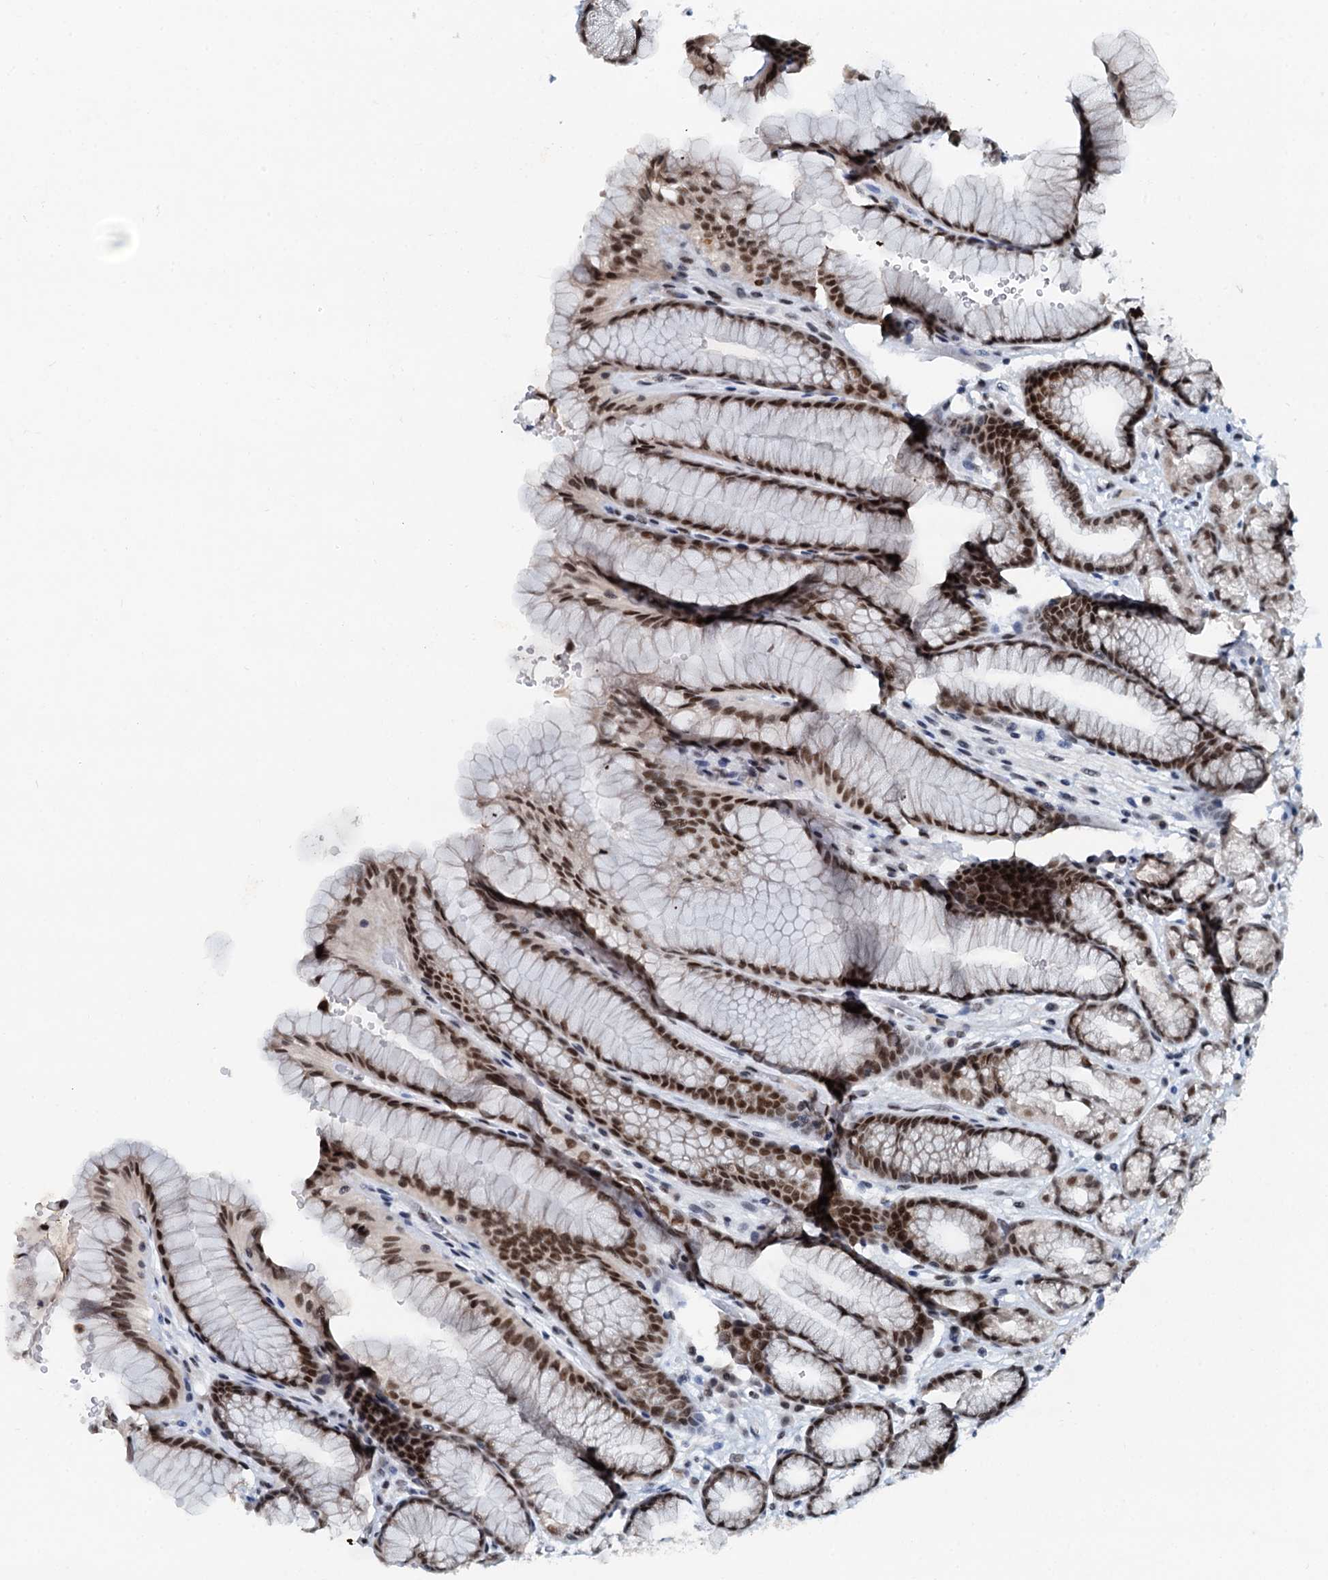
{"staining": {"intensity": "strong", "quantity": ">75%", "location": "nuclear"}, "tissue": "stomach", "cell_type": "Glandular cells", "image_type": "normal", "snomed": [{"axis": "morphology", "description": "Normal tissue, NOS"}, {"axis": "morphology", "description": "Adenocarcinoma, NOS"}, {"axis": "topography", "description": "Stomach"}], "caption": "Glandular cells show strong nuclear staining in about >75% of cells in unremarkable stomach. The staining was performed using DAB, with brown indicating positive protein expression. Nuclei are stained blue with hematoxylin.", "gene": "SNRPD1", "patient": {"sex": "male", "age": 57}}